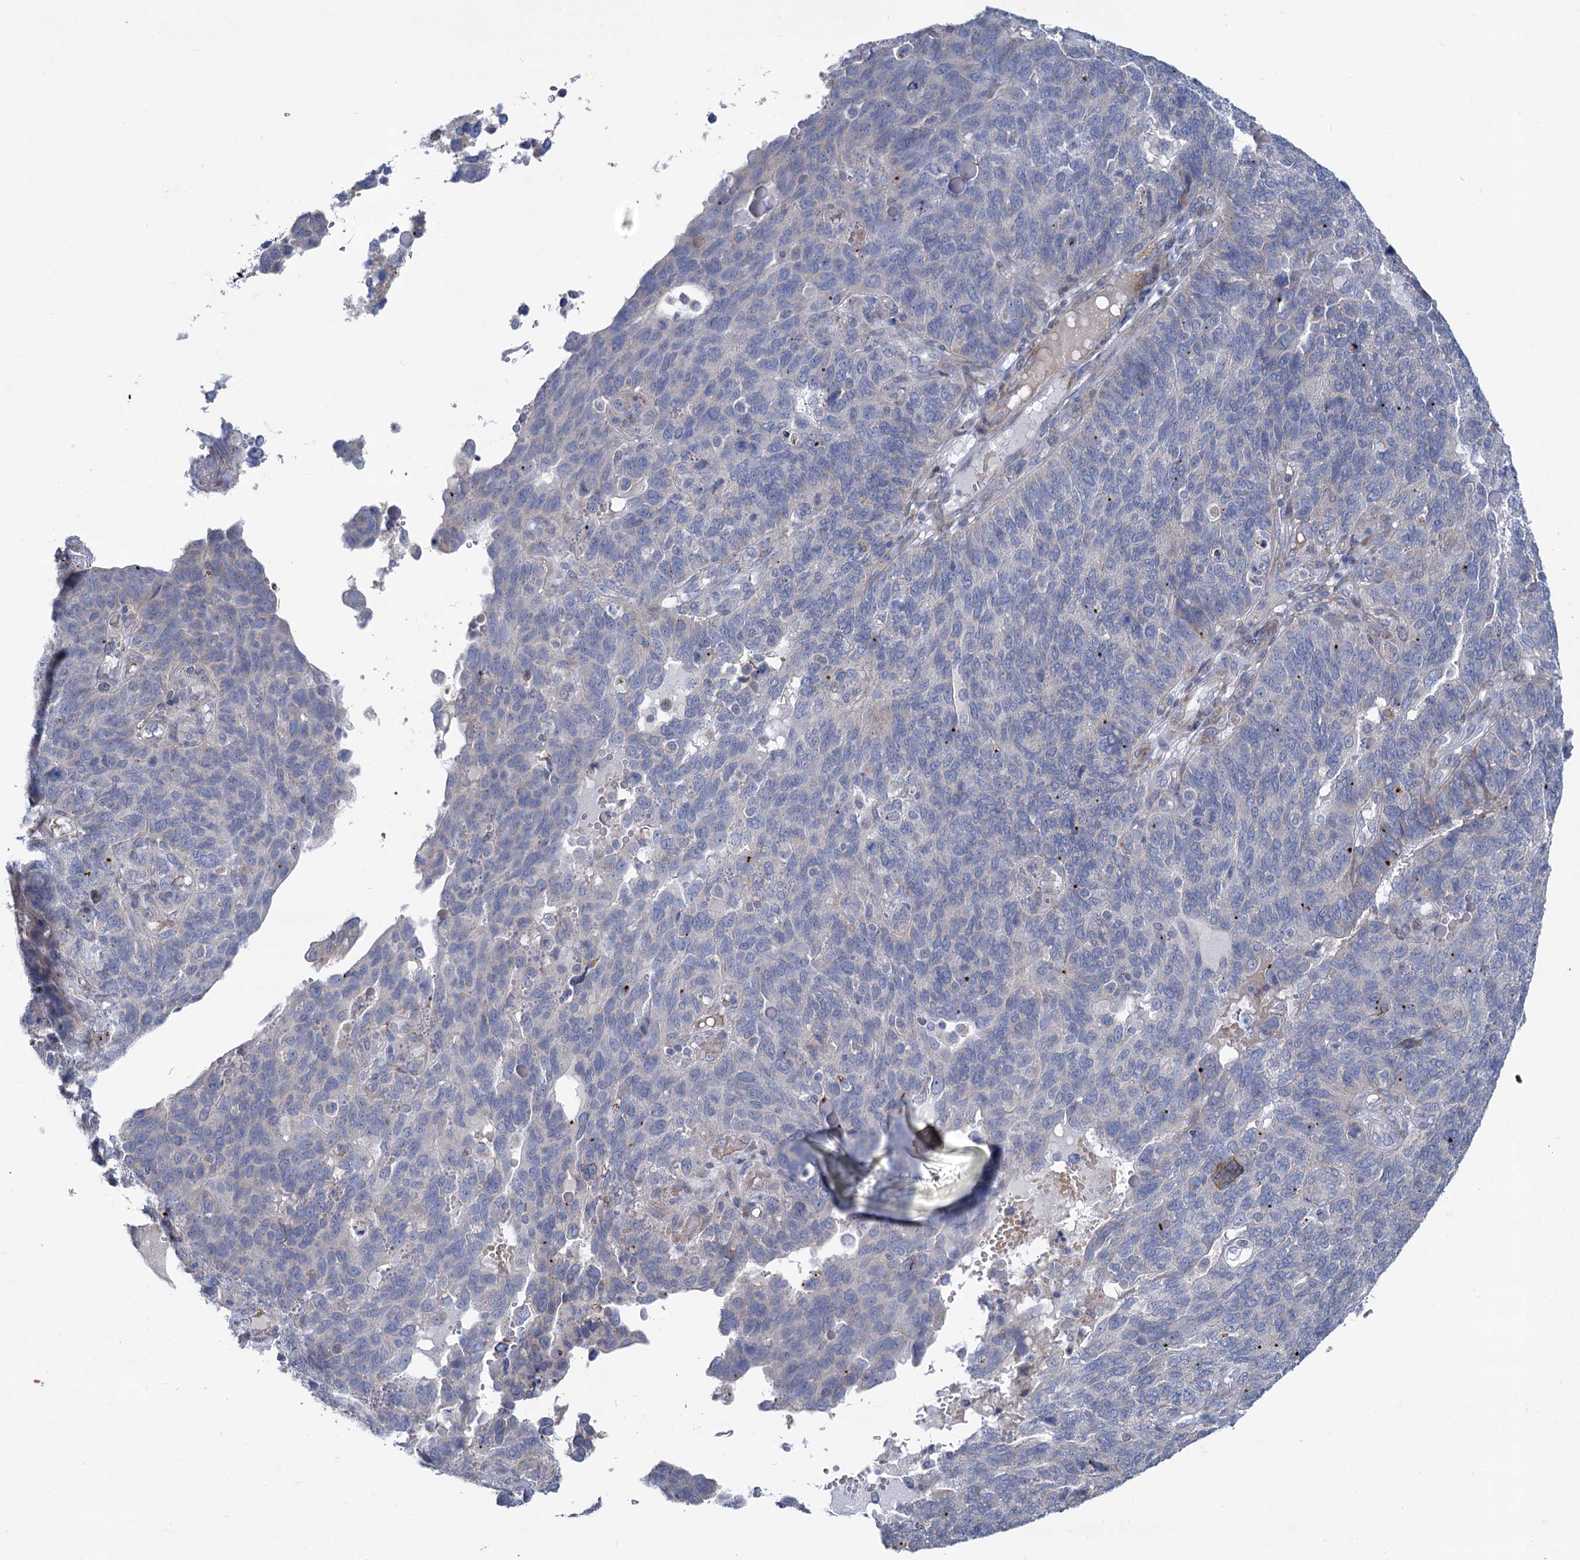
{"staining": {"intensity": "negative", "quantity": "none", "location": "none"}, "tissue": "endometrial cancer", "cell_type": "Tumor cells", "image_type": "cancer", "snomed": [{"axis": "morphology", "description": "Adenocarcinoma, NOS"}, {"axis": "topography", "description": "Endometrium"}], "caption": "Adenocarcinoma (endometrial) was stained to show a protein in brown. There is no significant staining in tumor cells.", "gene": "PRSS35", "patient": {"sex": "female", "age": 66}}